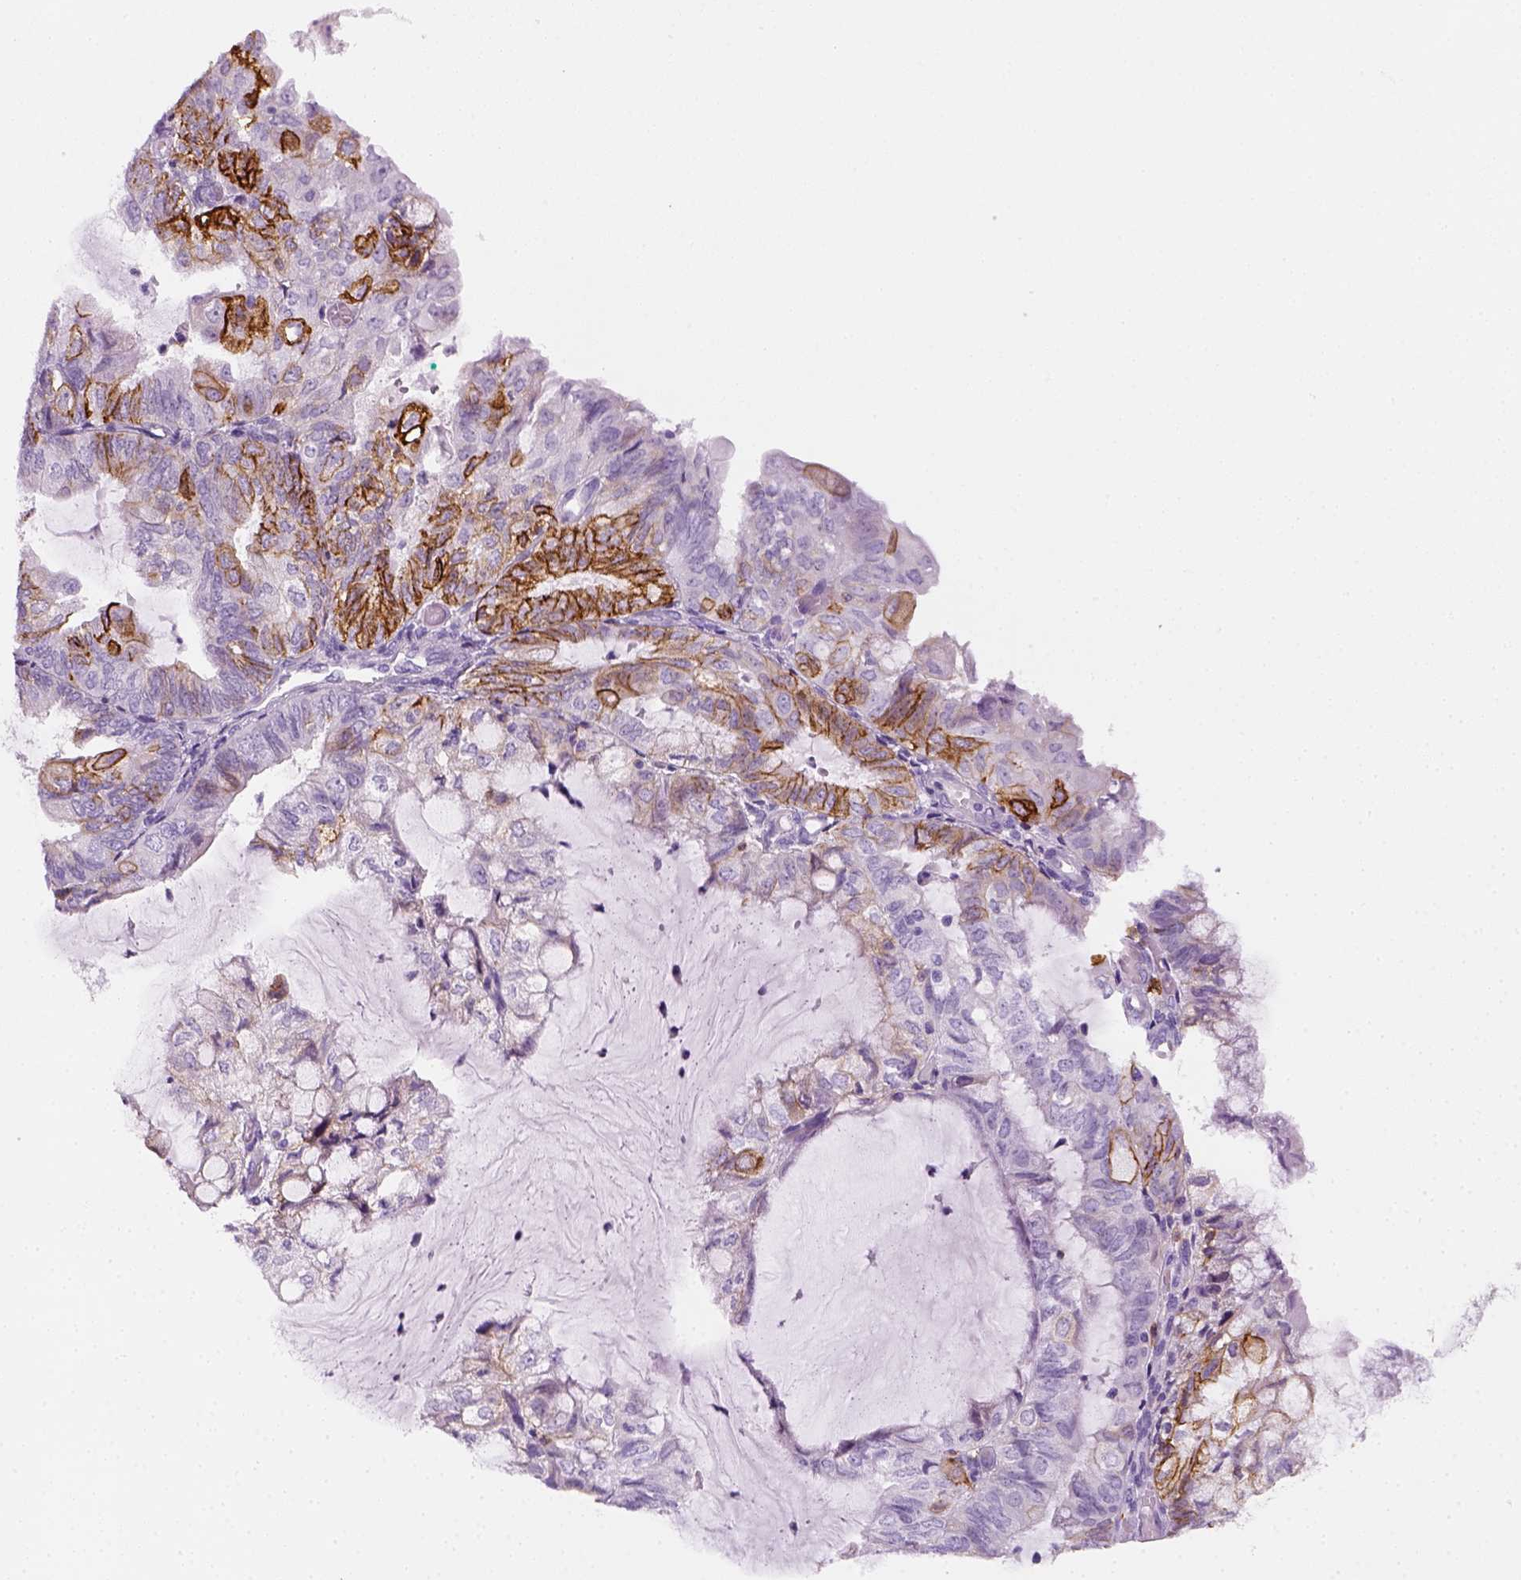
{"staining": {"intensity": "strong", "quantity": "<25%", "location": "cytoplasmic/membranous"}, "tissue": "endometrial cancer", "cell_type": "Tumor cells", "image_type": "cancer", "snomed": [{"axis": "morphology", "description": "Adenocarcinoma, NOS"}, {"axis": "topography", "description": "Endometrium"}], "caption": "Immunohistochemistry histopathology image of endometrial cancer (adenocarcinoma) stained for a protein (brown), which exhibits medium levels of strong cytoplasmic/membranous expression in about <25% of tumor cells.", "gene": "AQP3", "patient": {"sex": "female", "age": 81}}